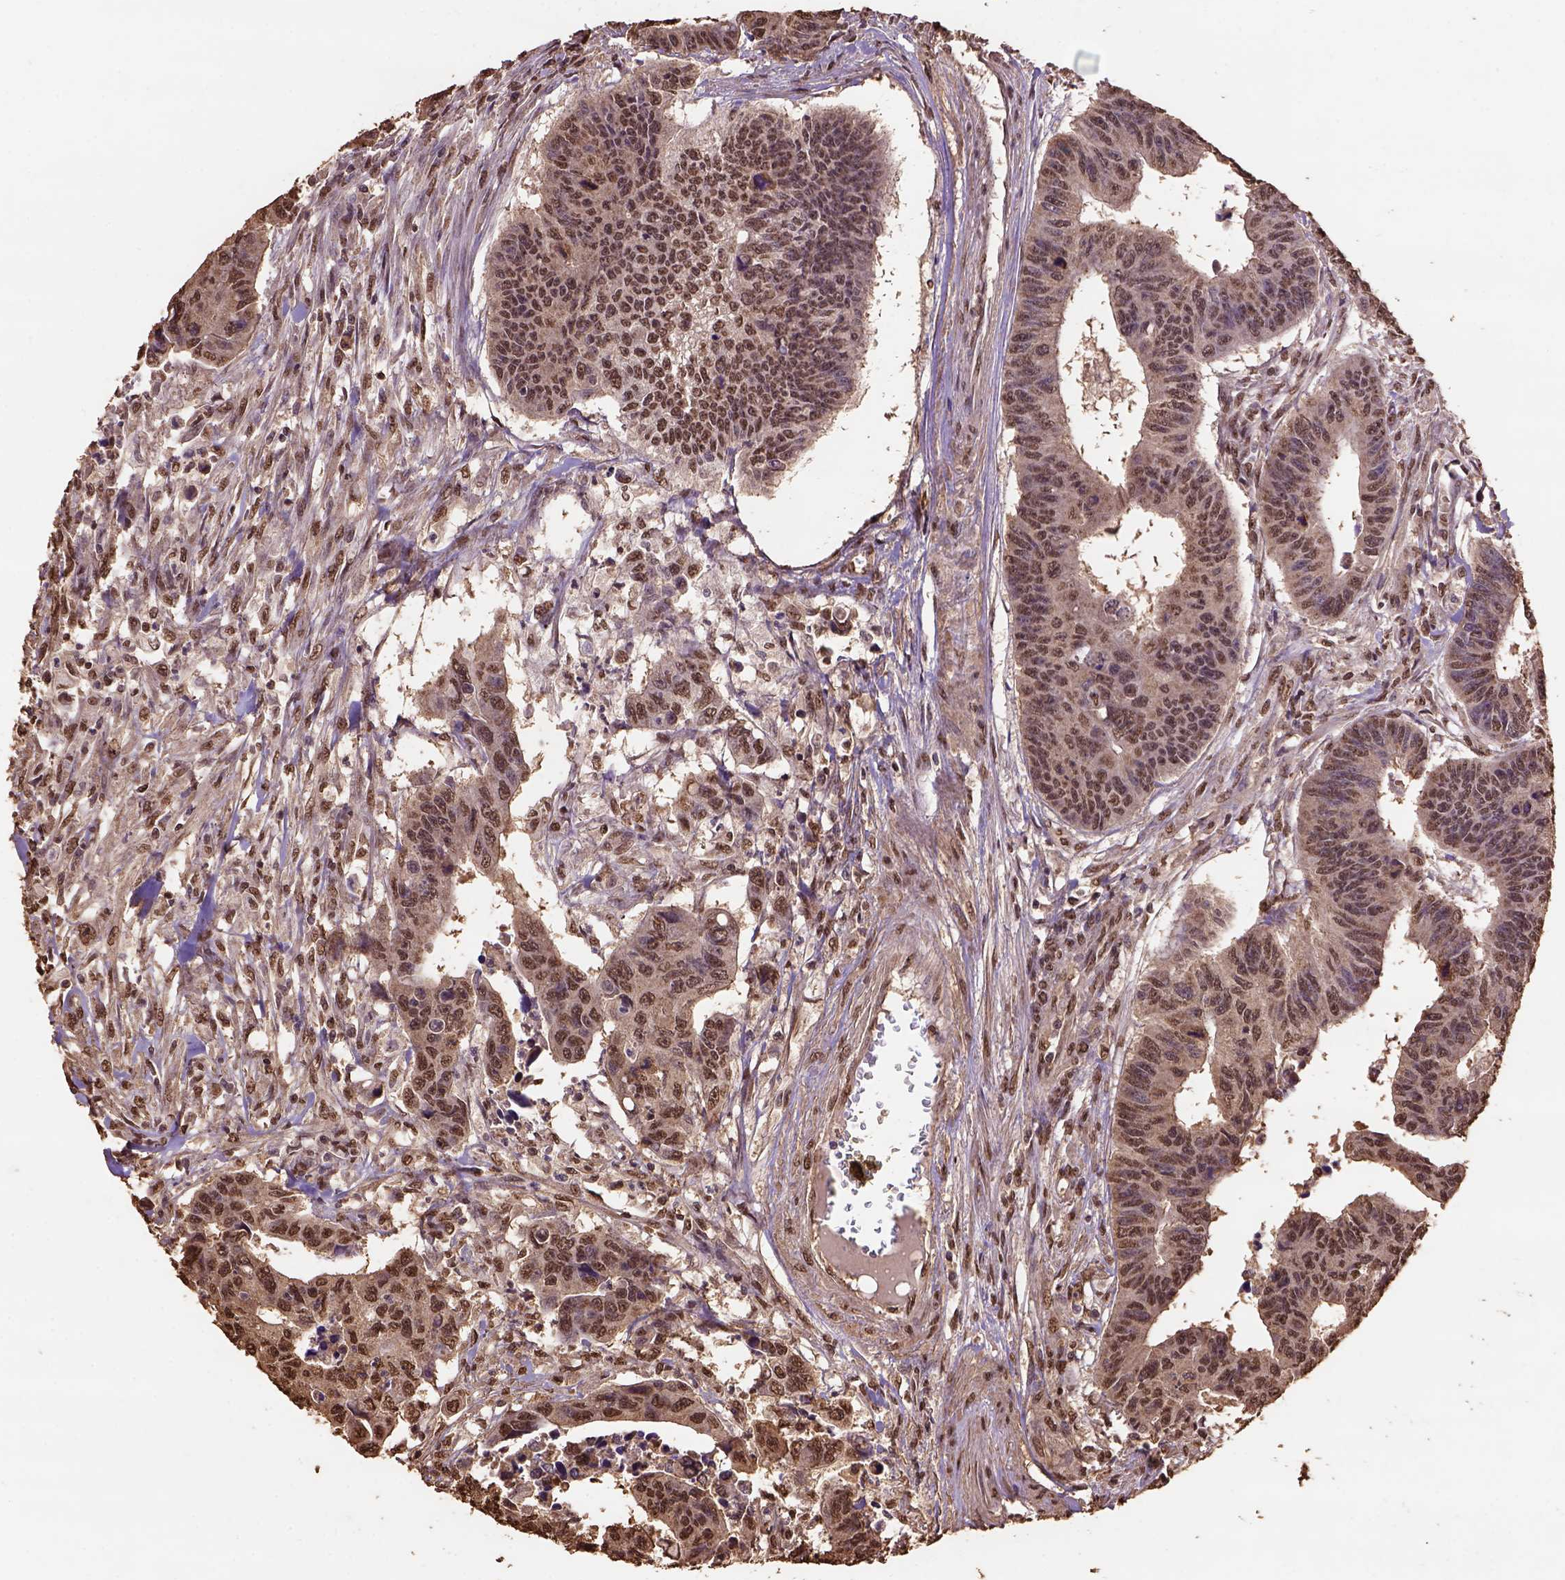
{"staining": {"intensity": "moderate", "quantity": ">75%", "location": "nuclear"}, "tissue": "colorectal cancer", "cell_type": "Tumor cells", "image_type": "cancer", "snomed": [{"axis": "morphology", "description": "Adenocarcinoma, NOS"}, {"axis": "topography", "description": "Rectum"}], "caption": "Immunohistochemical staining of human colorectal cancer displays medium levels of moderate nuclear positivity in about >75% of tumor cells. (Brightfield microscopy of DAB IHC at high magnification).", "gene": "CSTF2T", "patient": {"sex": "female", "age": 85}}